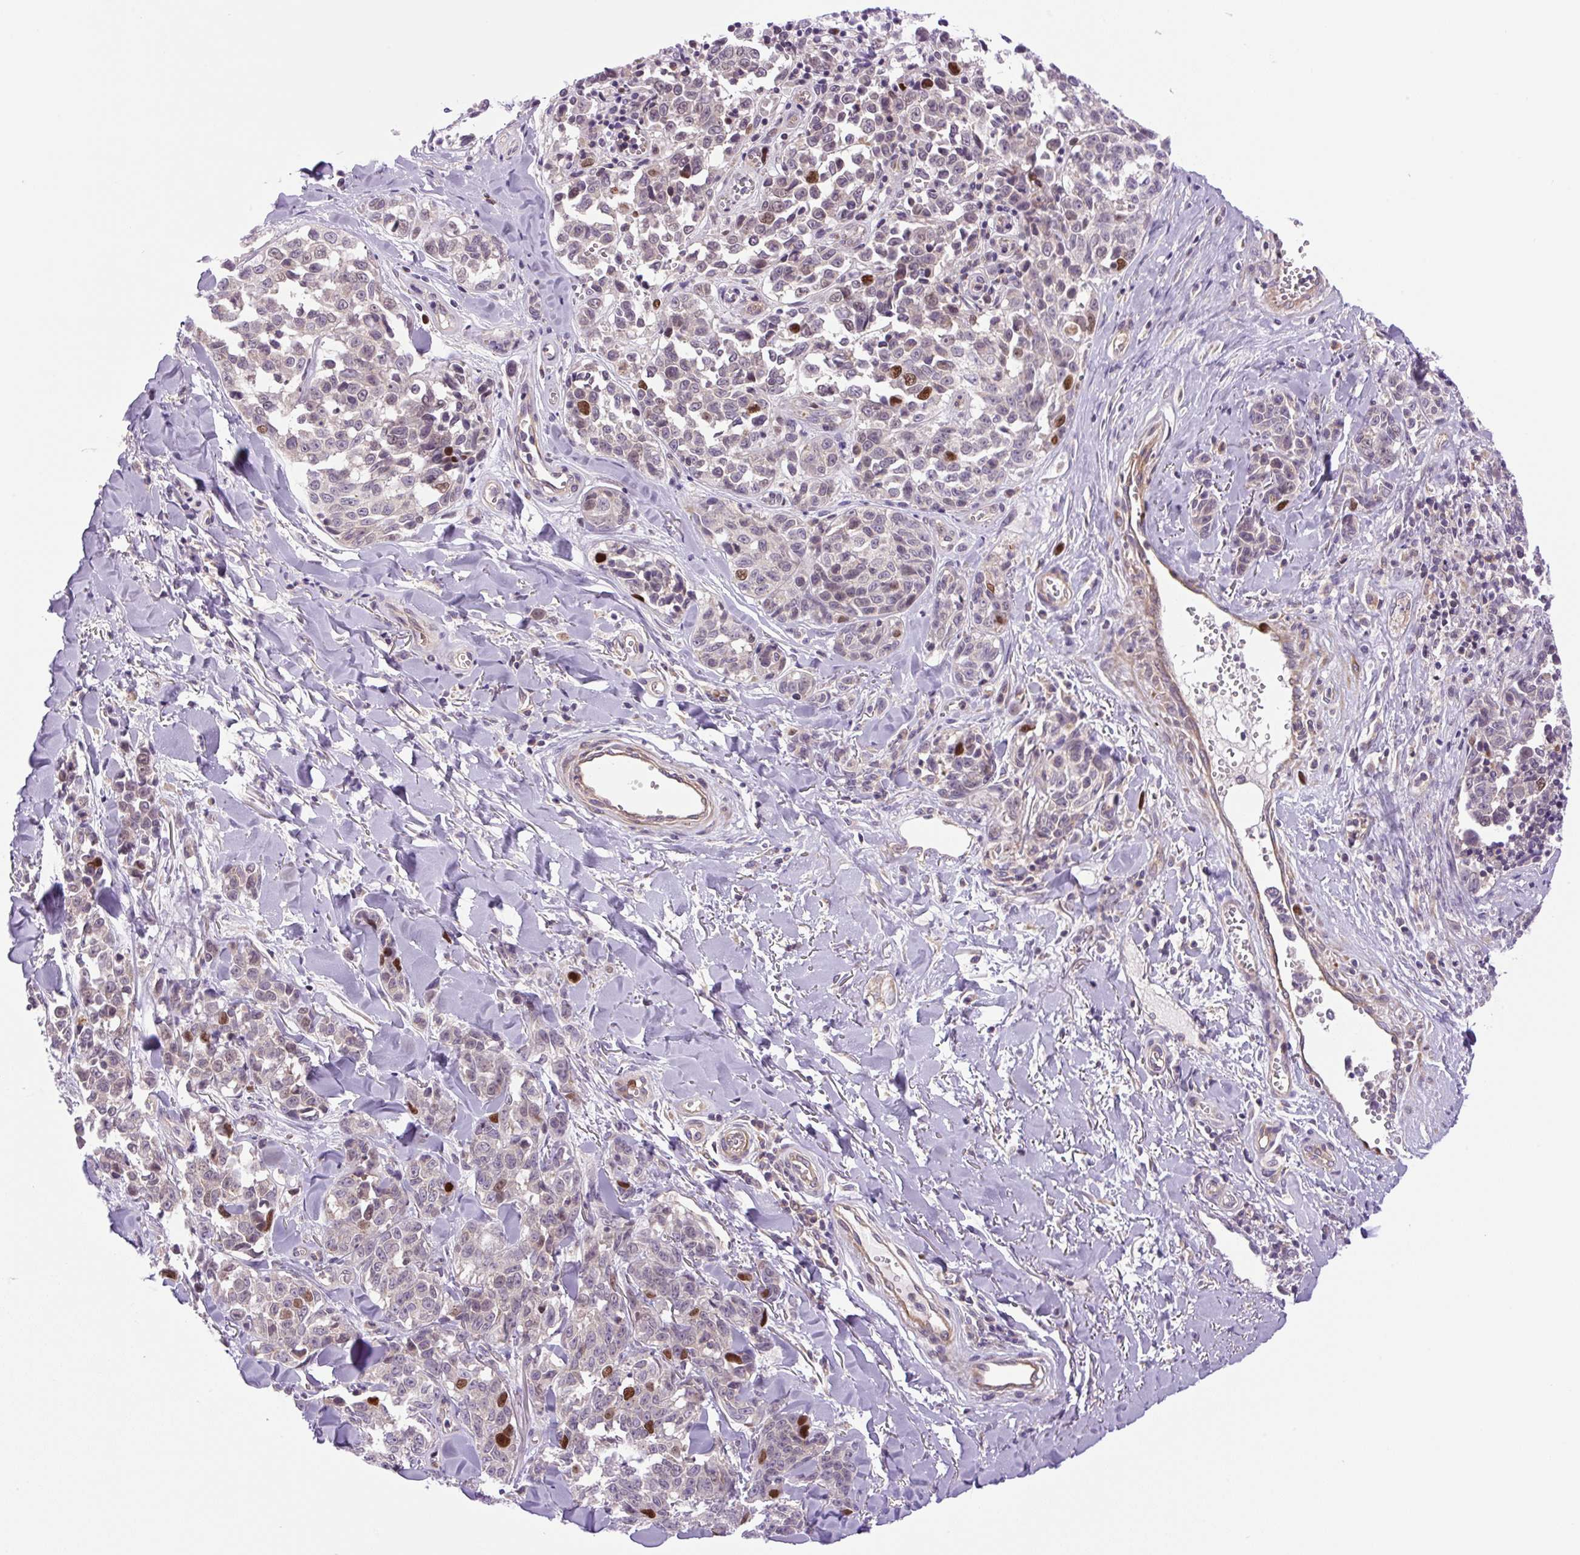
{"staining": {"intensity": "strong", "quantity": "<25%", "location": "nuclear"}, "tissue": "melanoma", "cell_type": "Tumor cells", "image_type": "cancer", "snomed": [{"axis": "morphology", "description": "Malignant melanoma, NOS"}, {"axis": "topography", "description": "Skin"}], "caption": "A high-resolution micrograph shows immunohistochemistry (IHC) staining of melanoma, which exhibits strong nuclear expression in approximately <25% of tumor cells.", "gene": "KIFC1", "patient": {"sex": "female", "age": 64}}